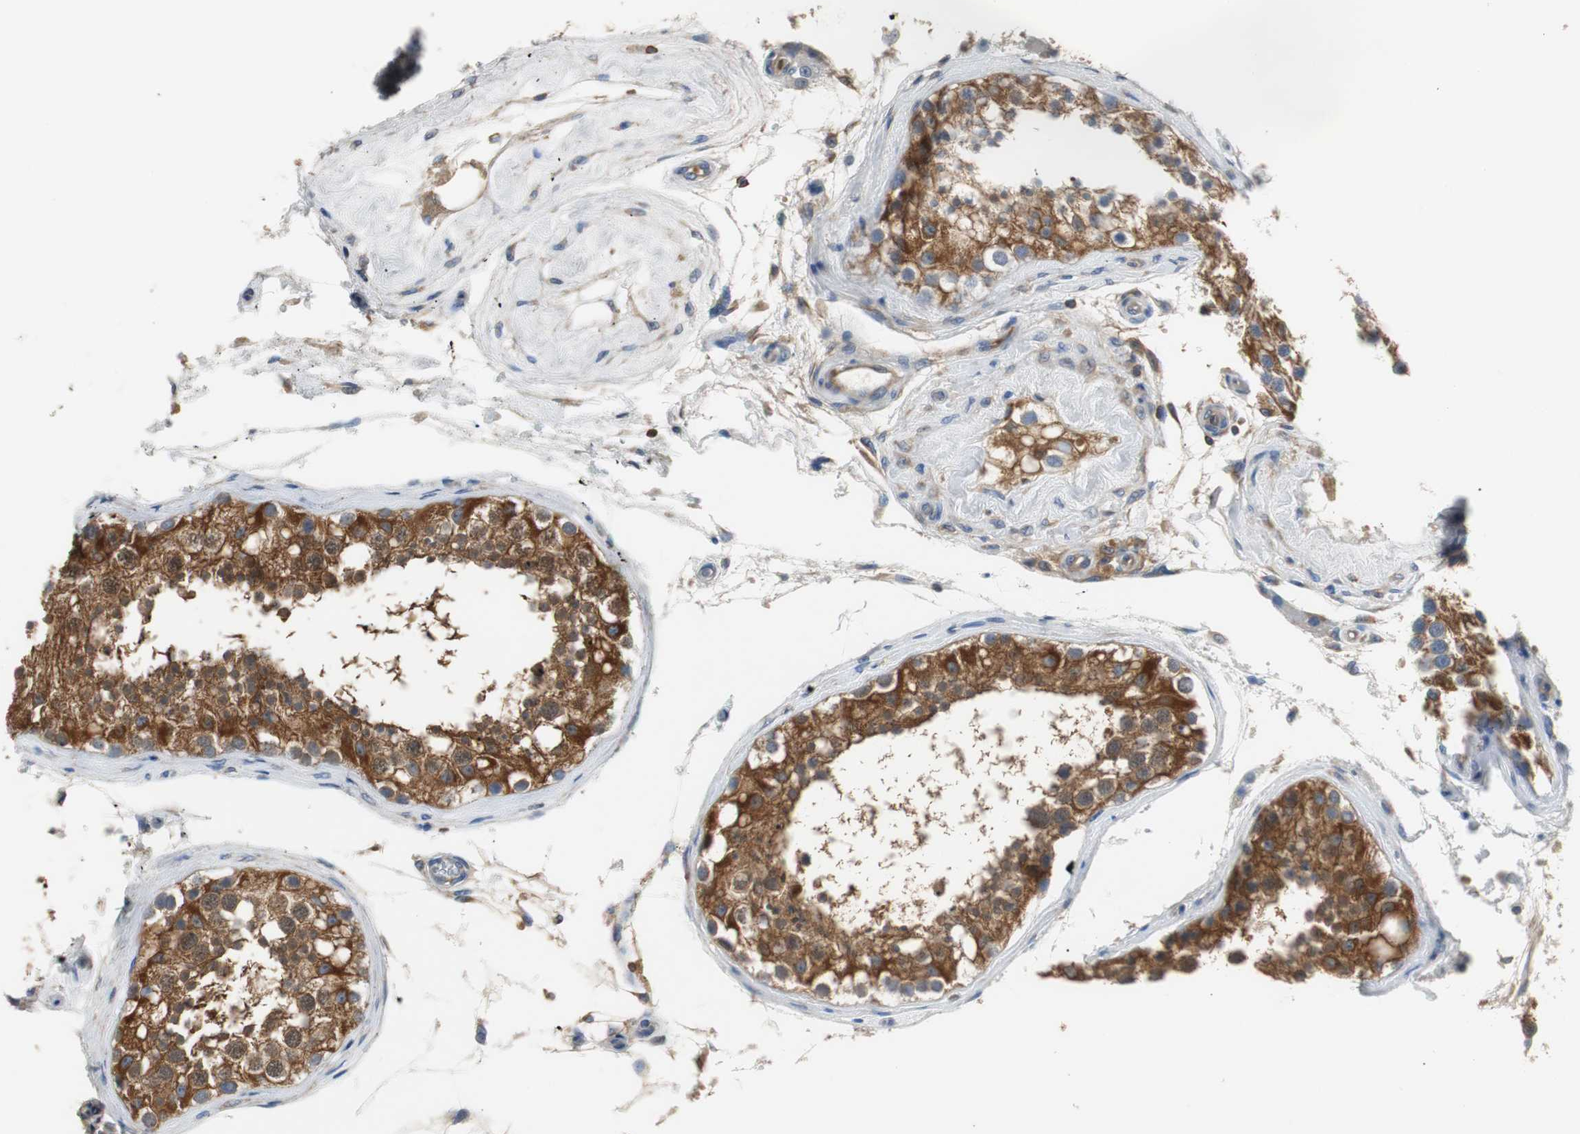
{"staining": {"intensity": "strong", "quantity": ">75%", "location": "cytoplasmic/membranous"}, "tissue": "testis", "cell_type": "Cells in seminiferous ducts", "image_type": "normal", "snomed": [{"axis": "morphology", "description": "Normal tissue, NOS"}, {"axis": "topography", "description": "Testis"}], "caption": "Strong cytoplasmic/membranous staining is appreciated in approximately >75% of cells in seminiferous ducts in normal testis.", "gene": "TSC22D4", "patient": {"sex": "male", "age": 68}}